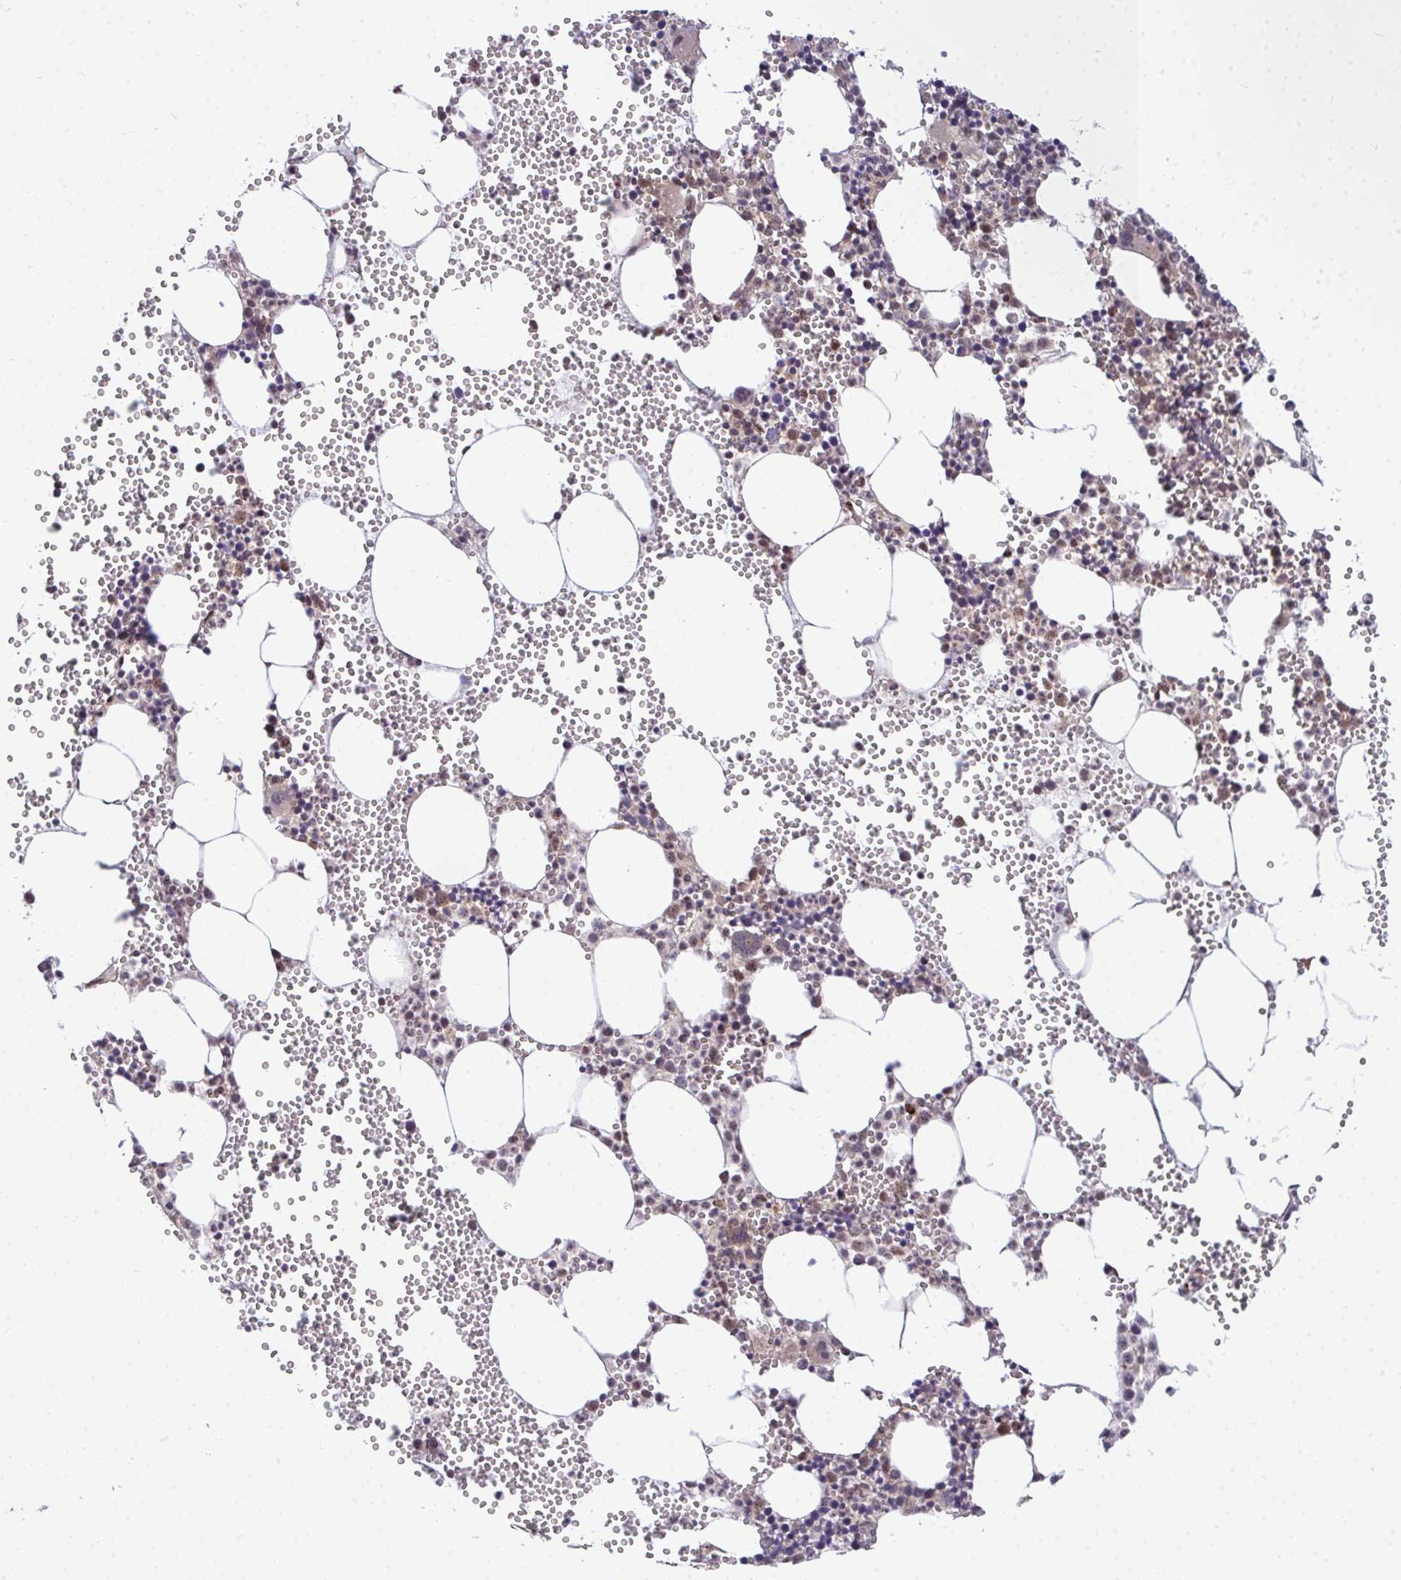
{"staining": {"intensity": "moderate", "quantity": "<25%", "location": "cytoplasmic/membranous"}, "tissue": "bone marrow", "cell_type": "Hematopoietic cells", "image_type": "normal", "snomed": [{"axis": "morphology", "description": "Normal tissue, NOS"}, {"axis": "topography", "description": "Bone marrow"}], "caption": "Benign bone marrow was stained to show a protein in brown. There is low levels of moderate cytoplasmic/membranous positivity in approximately <25% of hematopoietic cells. Using DAB (3,3'-diaminobenzidine) (brown) and hematoxylin (blue) stains, captured at high magnification using brightfield microscopy.", "gene": "TRIM44", "patient": {"sex": "female", "age": 80}}